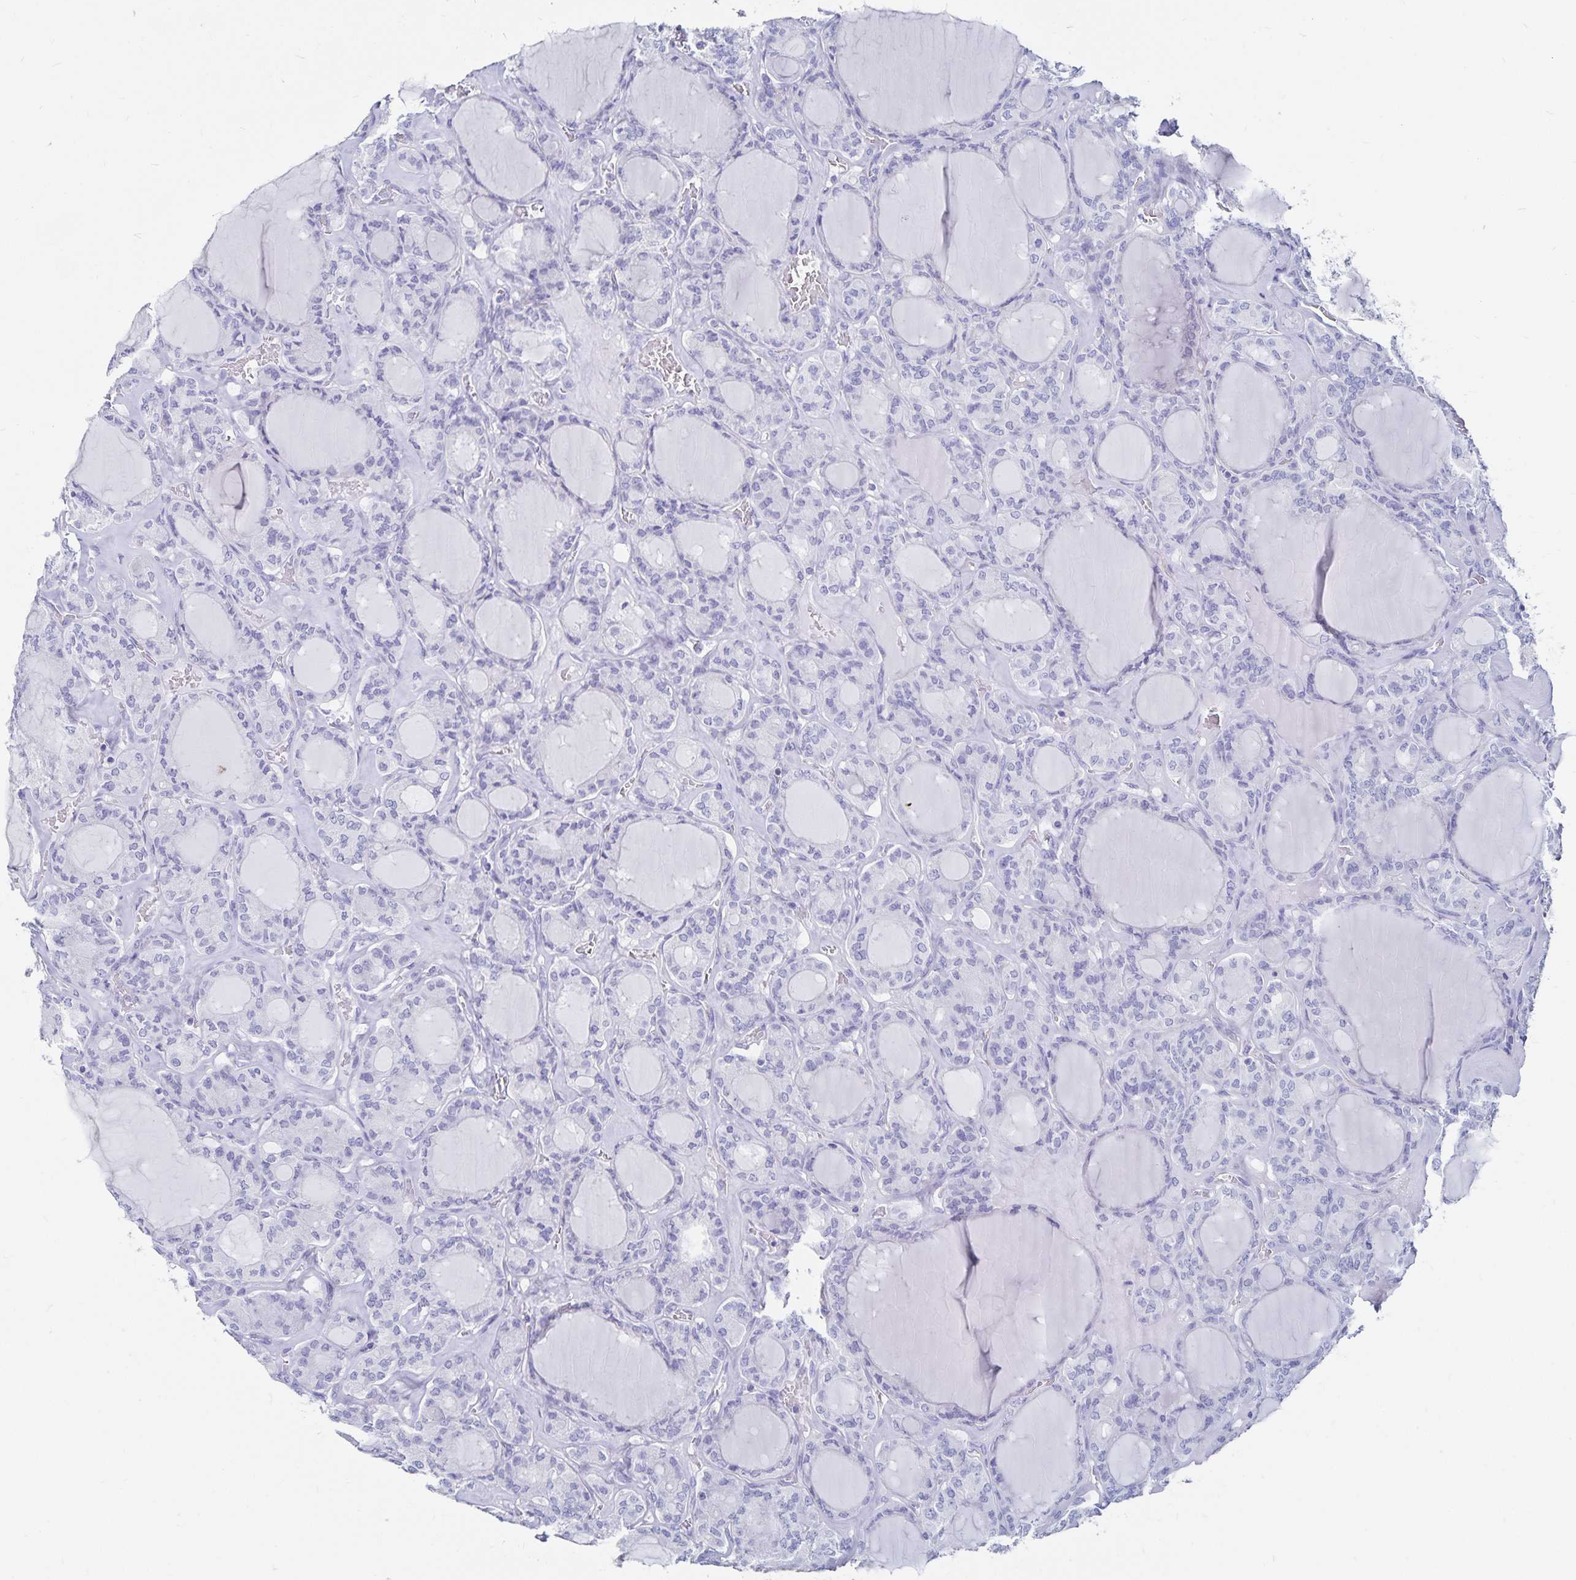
{"staining": {"intensity": "negative", "quantity": "none", "location": "none"}, "tissue": "thyroid cancer", "cell_type": "Tumor cells", "image_type": "cancer", "snomed": [{"axis": "morphology", "description": "Papillary adenocarcinoma, NOS"}, {"axis": "topography", "description": "Thyroid gland"}], "caption": "High power microscopy photomicrograph of an IHC image of thyroid cancer, revealing no significant expression in tumor cells. (Stains: DAB IHC with hematoxylin counter stain, Microscopy: brightfield microscopy at high magnification).", "gene": "TNIP1", "patient": {"sex": "male", "age": 87}}